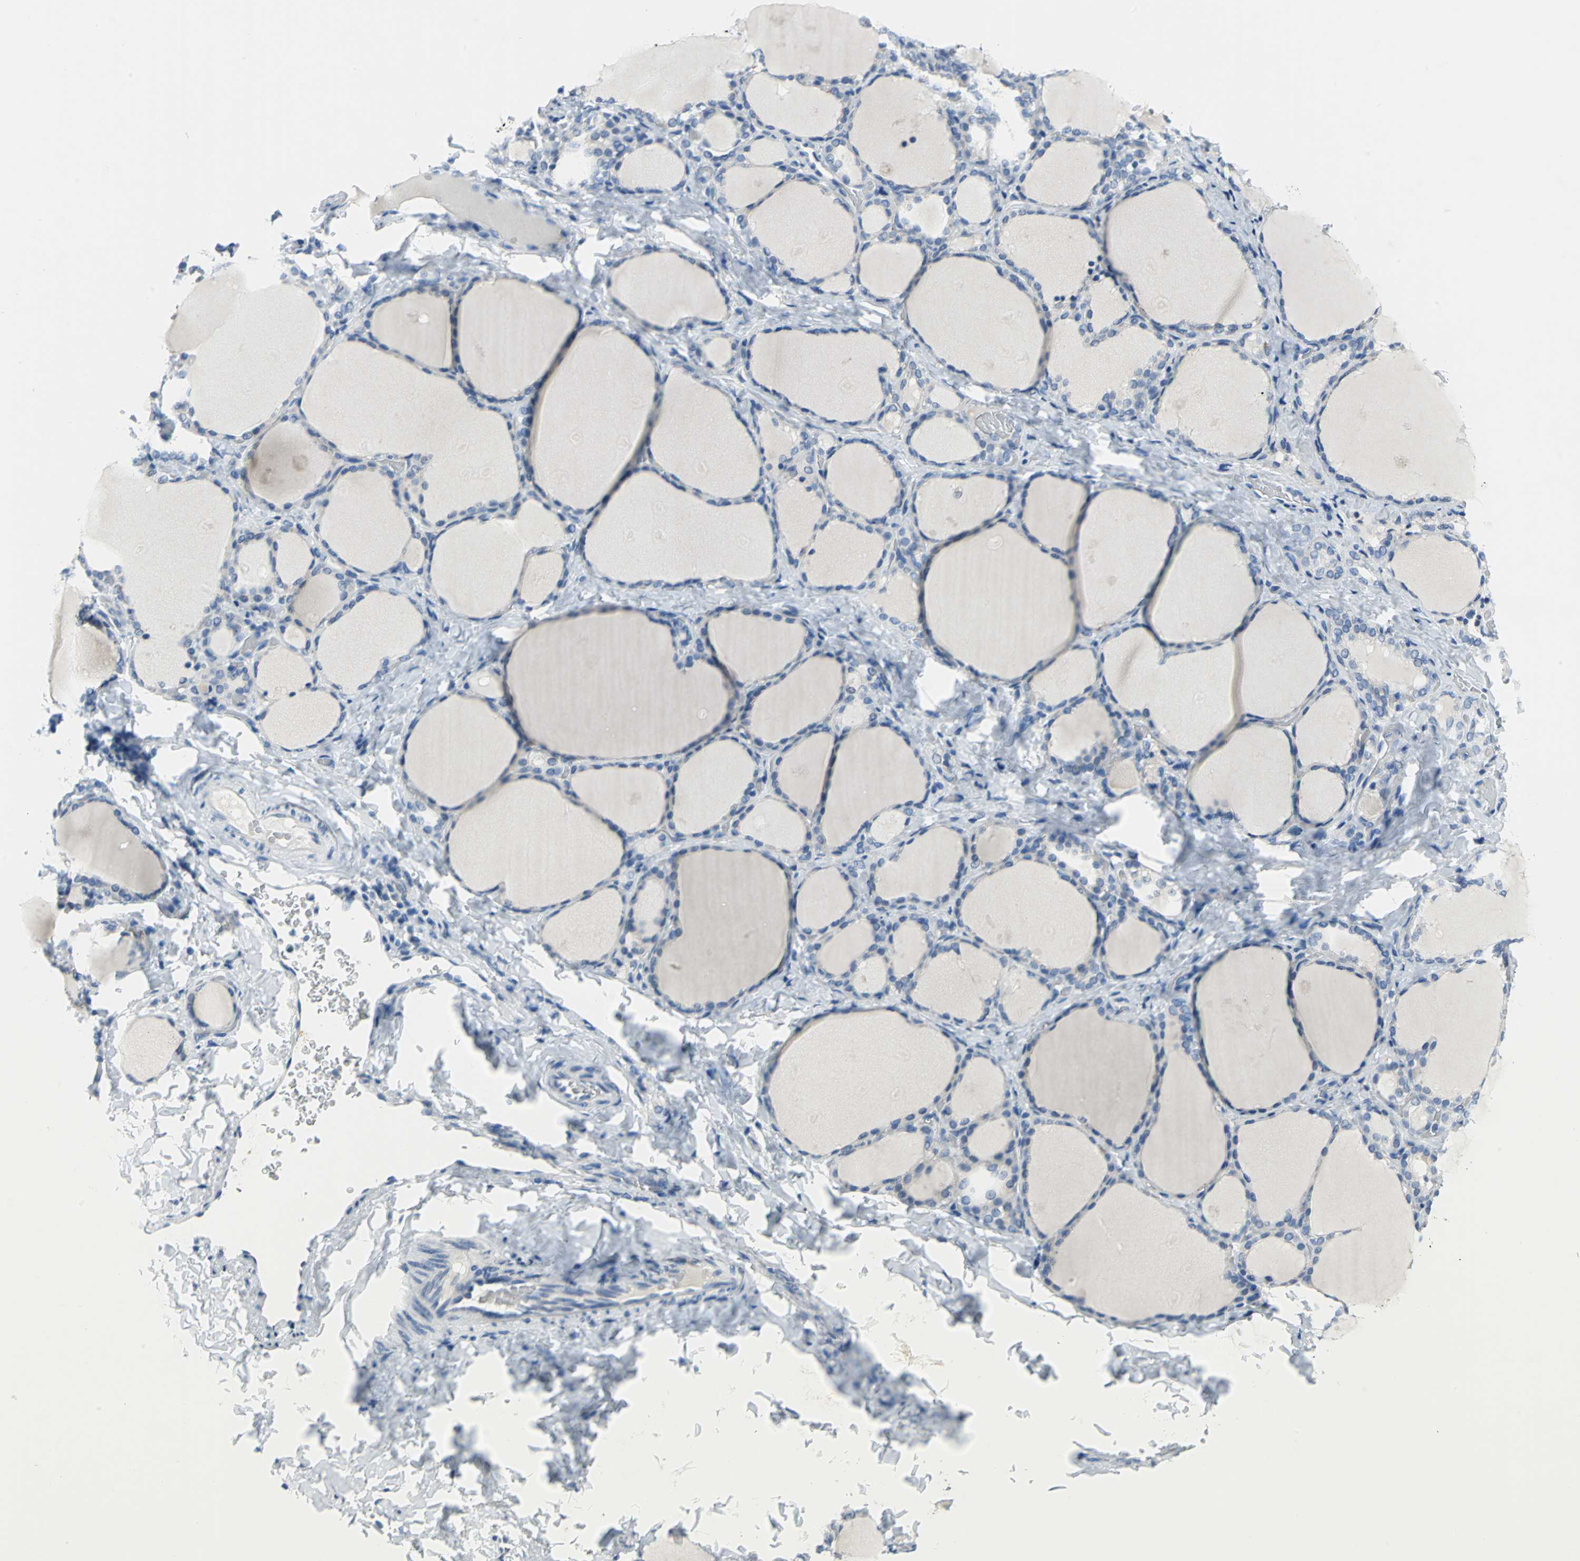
{"staining": {"intensity": "negative", "quantity": "none", "location": "none"}, "tissue": "thyroid gland", "cell_type": "Glandular cells", "image_type": "normal", "snomed": [{"axis": "morphology", "description": "Normal tissue, NOS"}, {"axis": "morphology", "description": "Papillary adenocarcinoma, NOS"}, {"axis": "topography", "description": "Thyroid gland"}], "caption": "Immunohistochemistry micrograph of unremarkable thyroid gland: thyroid gland stained with DAB demonstrates no significant protein staining in glandular cells.", "gene": "MUC4", "patient": {"sex": "female", "age": 30}}